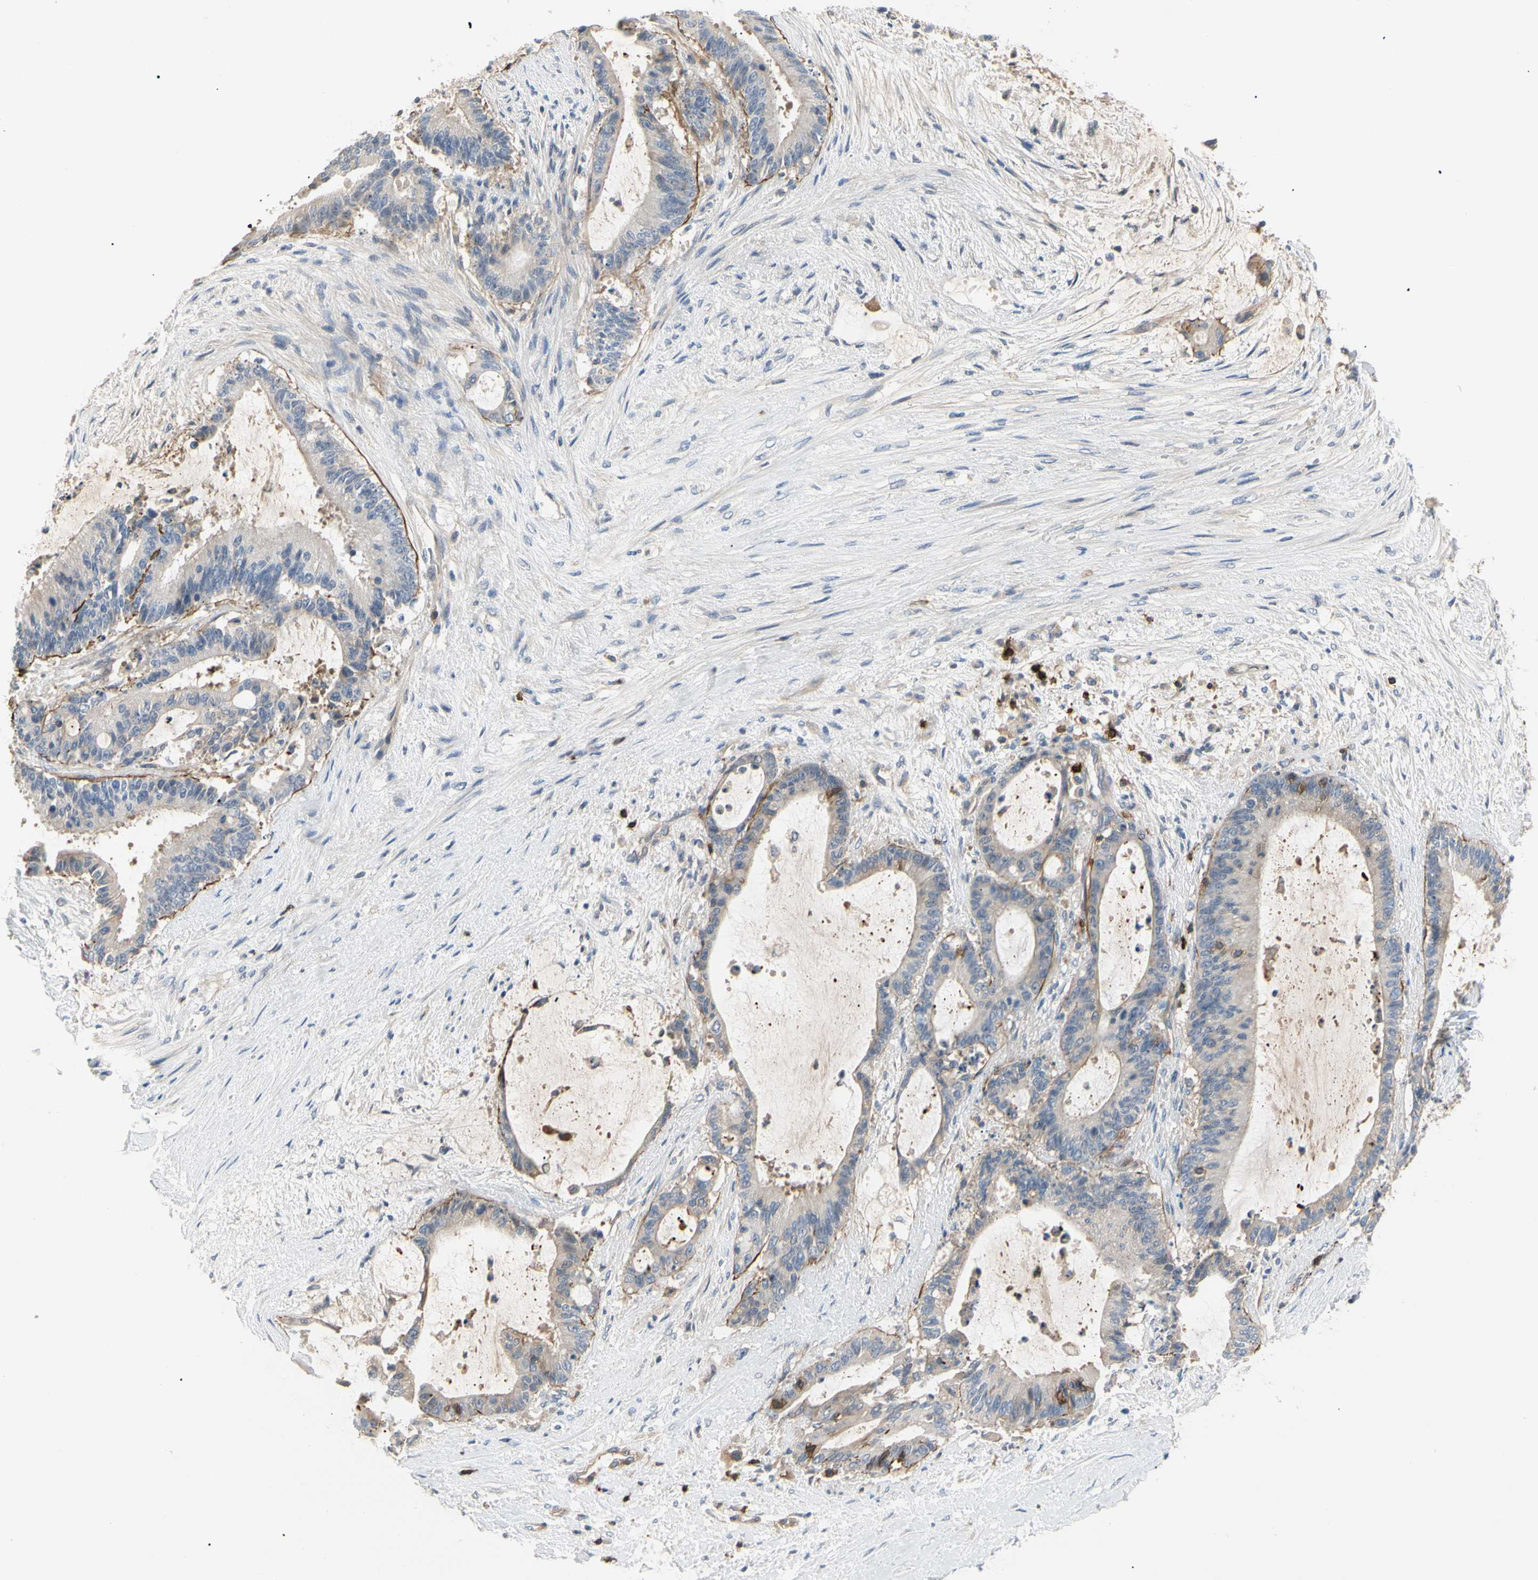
{"staining": {"intensity": "moderate", "quantity": "25%-75%", "location": "cytoplasmic/membranous"}, "tissue": "liver cancer", "cell_type": "Tumor cells", "image_type": "cancer", "snomed": [{"axis": "morphology", "description": "Cholangiocarcinoma"}, {"axis": "topography", "description": "Liver"}], "caption": "The histopathology image demonstrates immunohistochemical staining of liver cholangiocarcinoma. There is moderate cytoplasmic/membranous expression is present in about 25%-75% of tumor cells.", "gene": "TNFRSF18", "patient": {"sex": "female", "age": 73}}